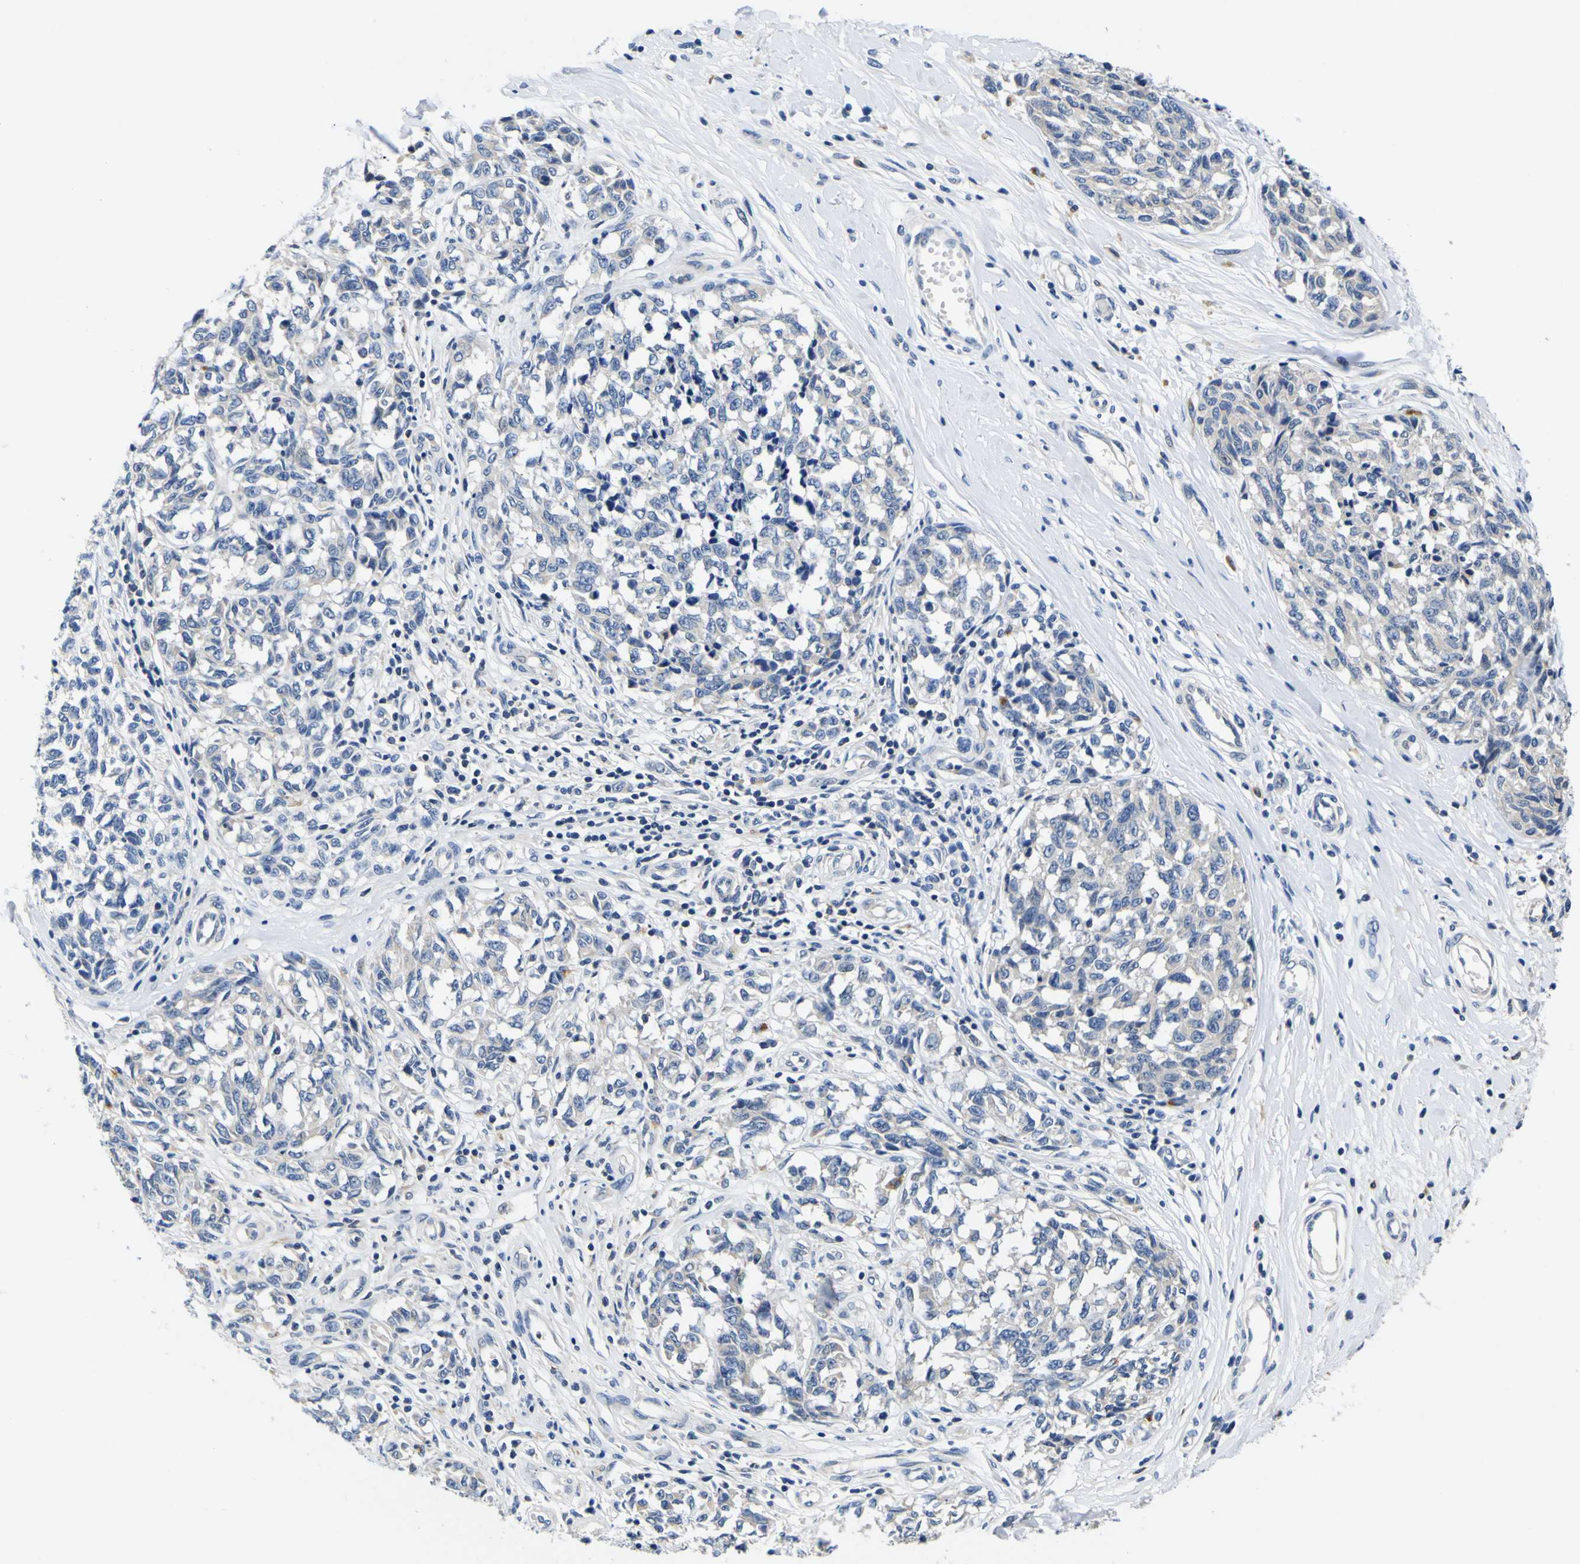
{"staining": {"intensity": "weak", "quantity": "<25%", "location": "cytoplasmic/membranous"}, "tissue": "melanoma", "cell_type": "Tumor cells", "image_type": "cancer", "snomed": [{"axis": "morphology", "description": "Malignant melanoma, NOS"}, {"axis": "topography", "description": "Skin"}], "caption": "Malignant melanoma stained for a protein using immunohistochemistry reveals no staining tumor cells.", "gene": "TNIK", "patient": {"sex": "female", "age": 64}}